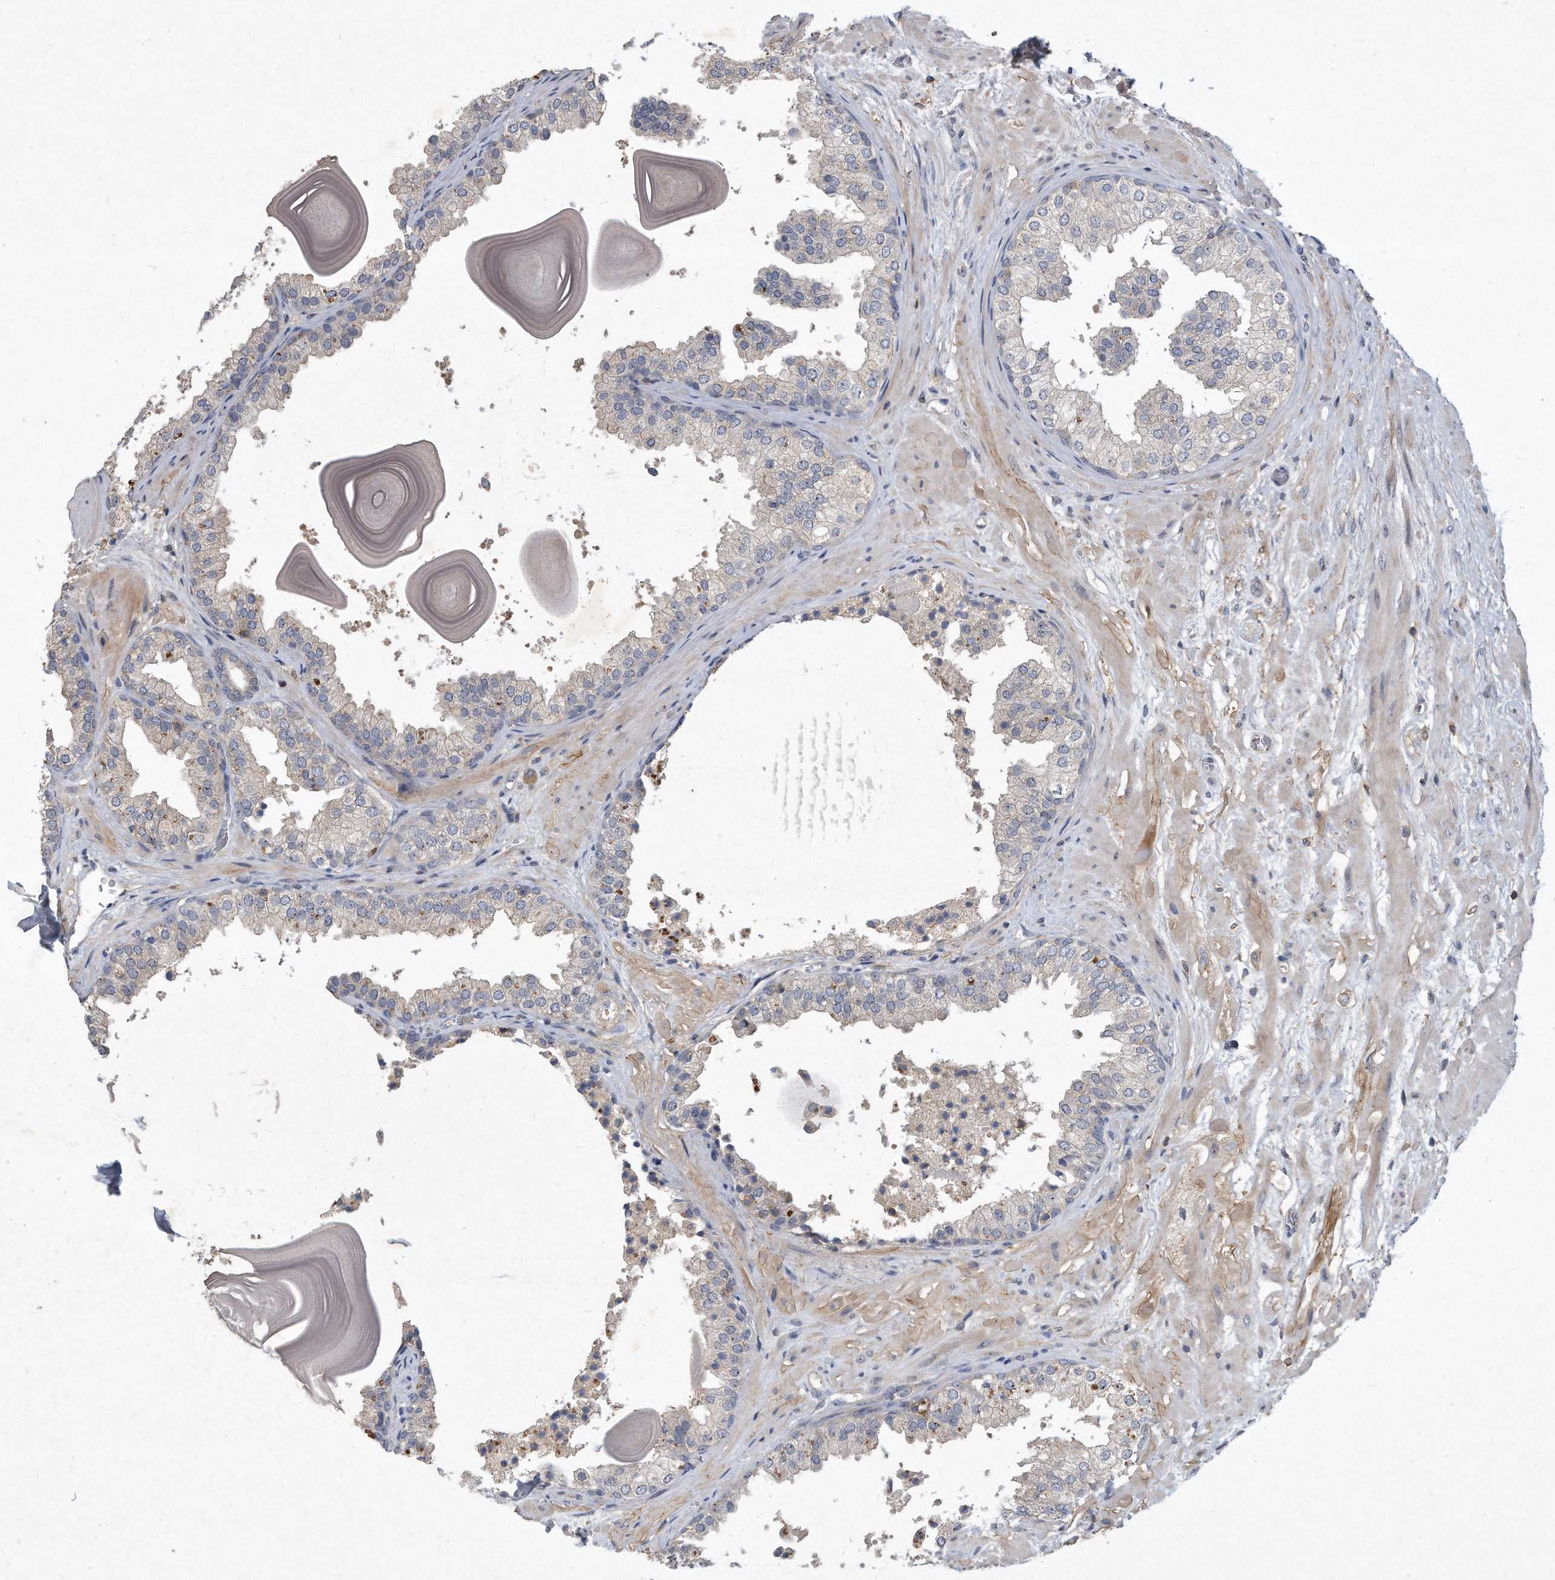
{"staining": {"intensity": "negative", "quantity": "none", "location": "none"}, "tissue": "prostate", "cell_type": "Glandular cells", "image_type": "normal", "snomed": [{"axis": "morphology", "description": "Normal tissue, NOS"}, {"axis": "topography", "description": "Prostate"}], "caption": "Human prostate stained for a protein using IHC reveals no expression in glandular cells.", "gene": "PGBD2", "patient": {"sex": "male", "age": 48}}